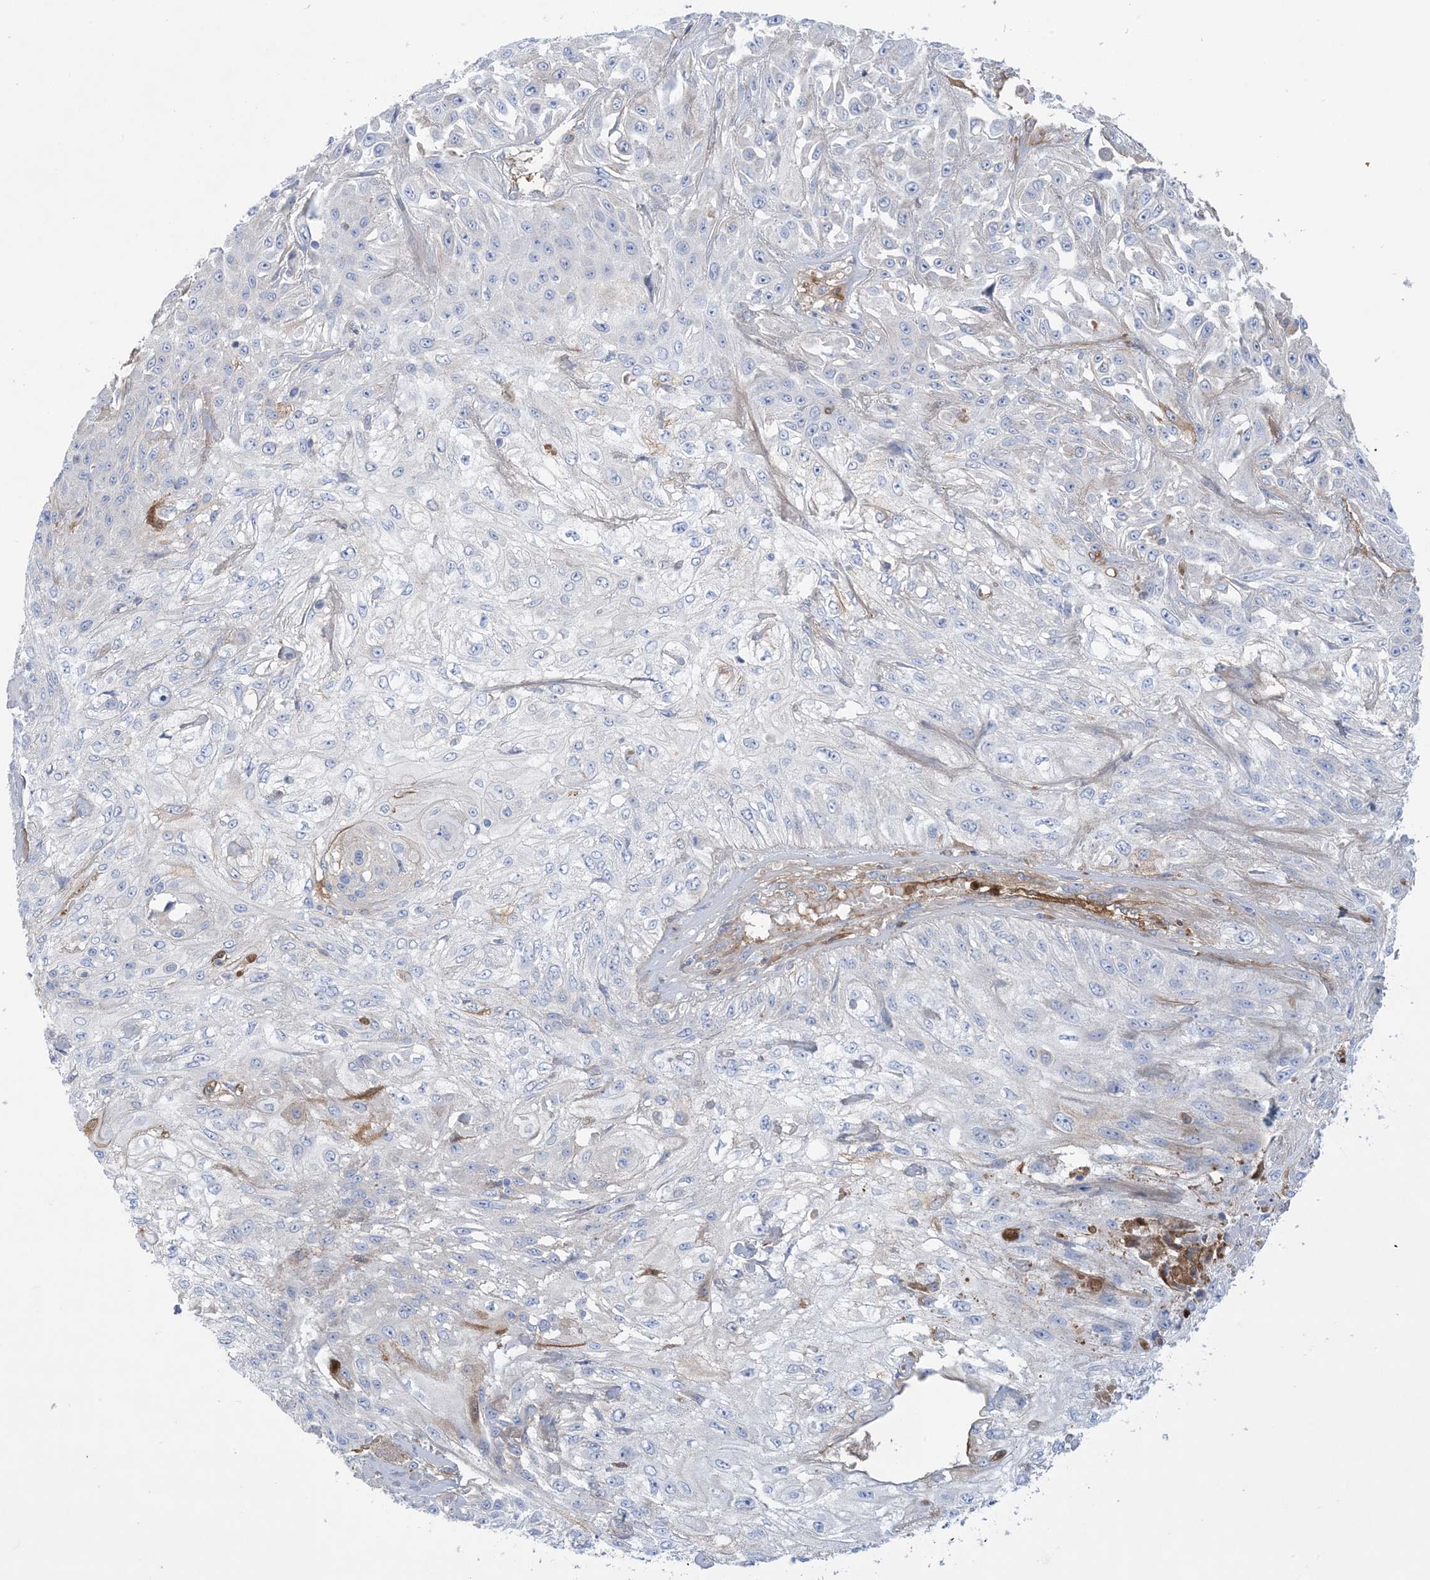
{"staining": {"intensity": "negative", "quantity": "none", "location": "none"}, "tissue": "skin cancer", "cell_type": "Tumor cells", "image_type": "cancer", "snomed": [{"axis": "morphology", "description": "Squamous cell carcinoma, NOS"}, {"axis": "morphology", "description": "Squamous cell carcinoma, metastatic, NOS"}, {"axis": "topography", "description": "Skin"}, {"axis": "topography", "description": "Lymph node"}], "caption": "A high-resolution histopathology image shows immunohistochemistry (IHC) staining of skin cancer, which demonstrates no significant staining in tumor cells.", "gene": "ATP11C", "patient": {"sex": "male", "age": 75}}